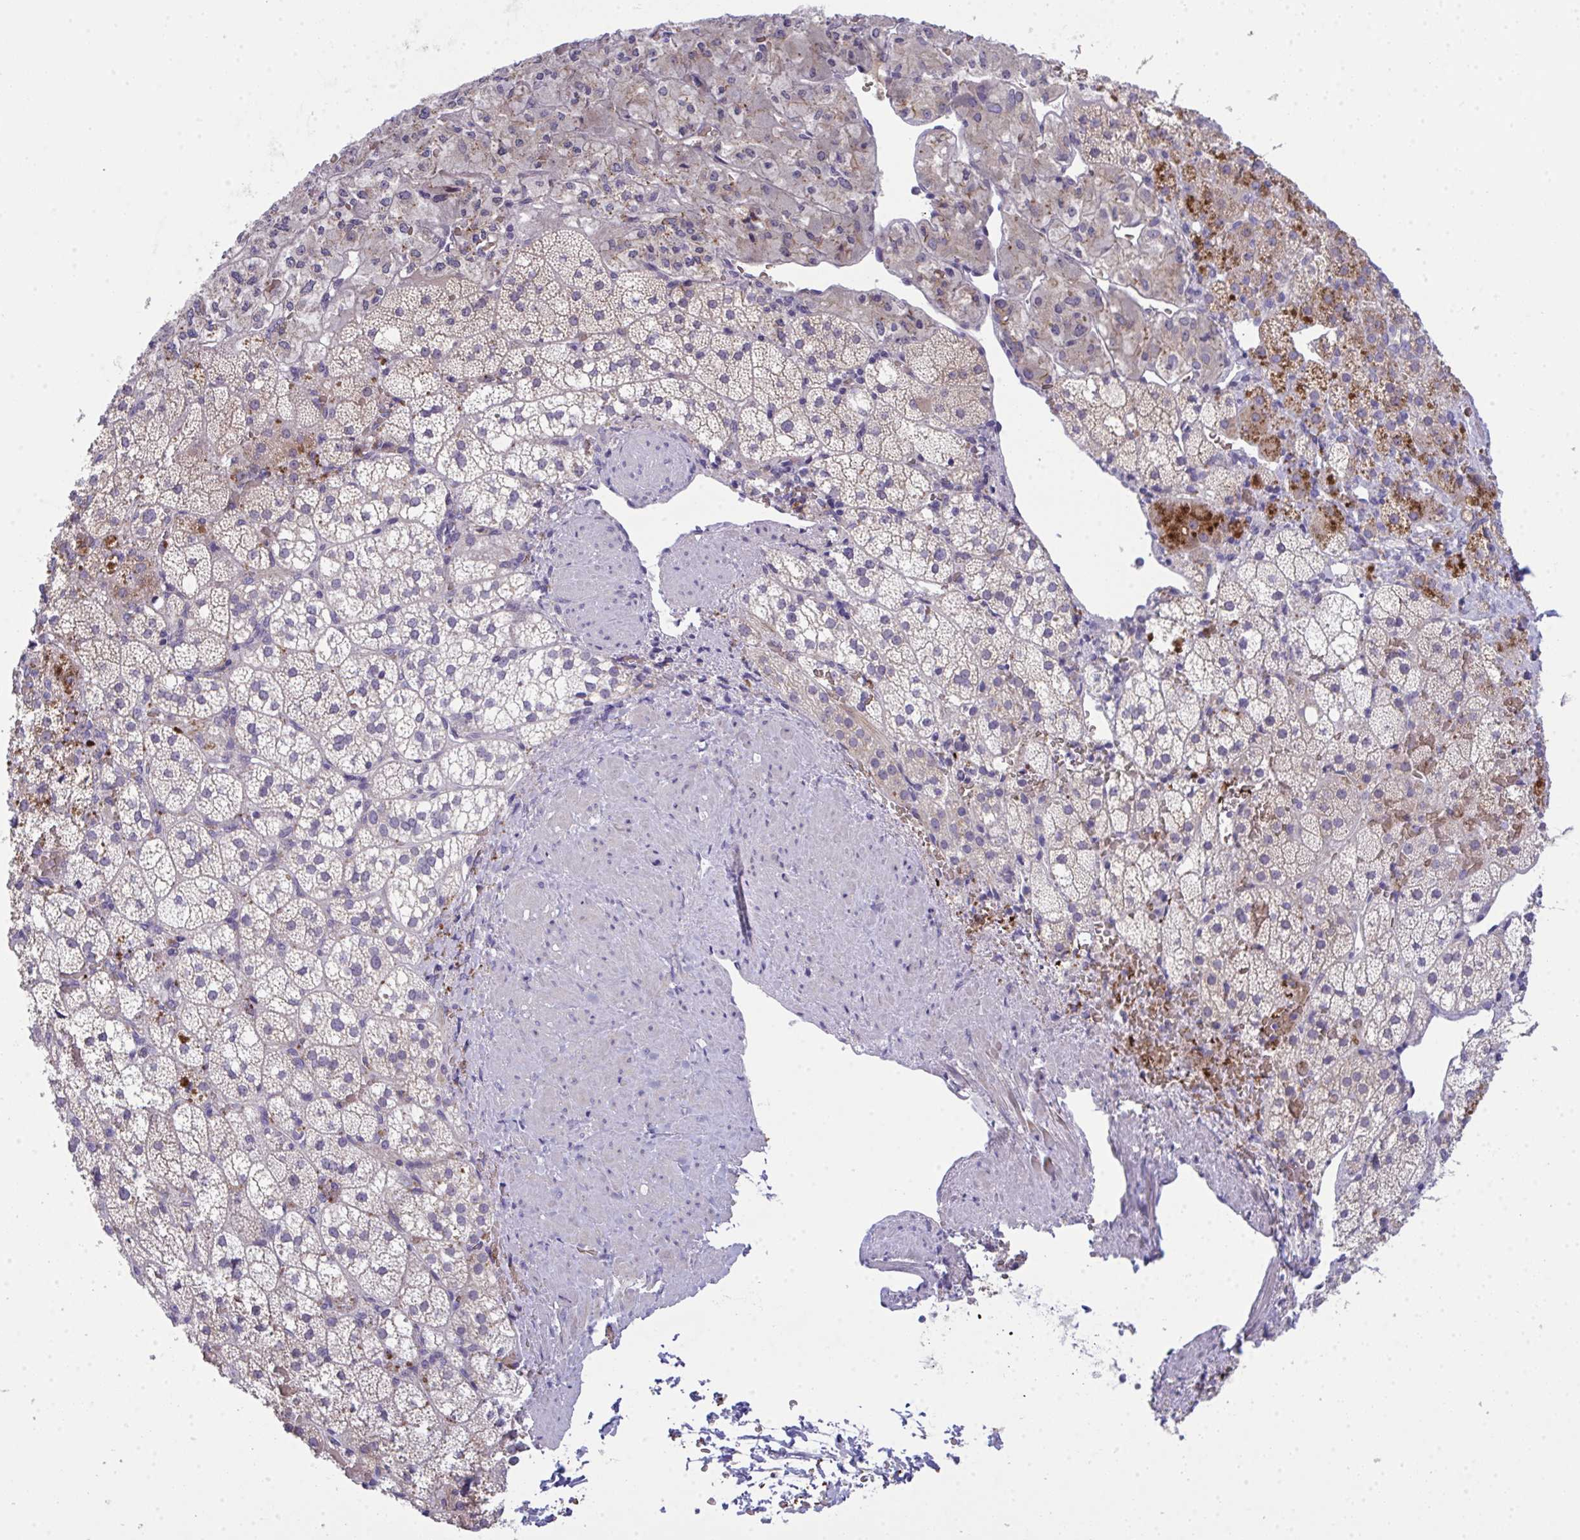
{"staining": {"intensity": "moderate", "quantity": "<25%", "location": "cytoplasmic/membranous"}, "tissue": "adrenal gland", "cell_type": "Glandular cells", "image_type": "normal", "snomed": [{"axis": "morphology", "description": "Normal tissue, NOS"}, {"axis": "topography", "description": "Adrenal gland"}], "caption": "Immunohistochemistry (IHC) staining of normal adrenal gland, which reveals low levels of moderate cytoplasmic/membranous positivity in approximately <25% of glandular cells indicating moderate cytoplasmic/membranous protein staining. The staining was performed using DAB (brown) for protein detection and nuclei were counterstained in hematoxylin (blue).", "gene": "SPTB", "patient": {"sex": "male", "age": 53}}